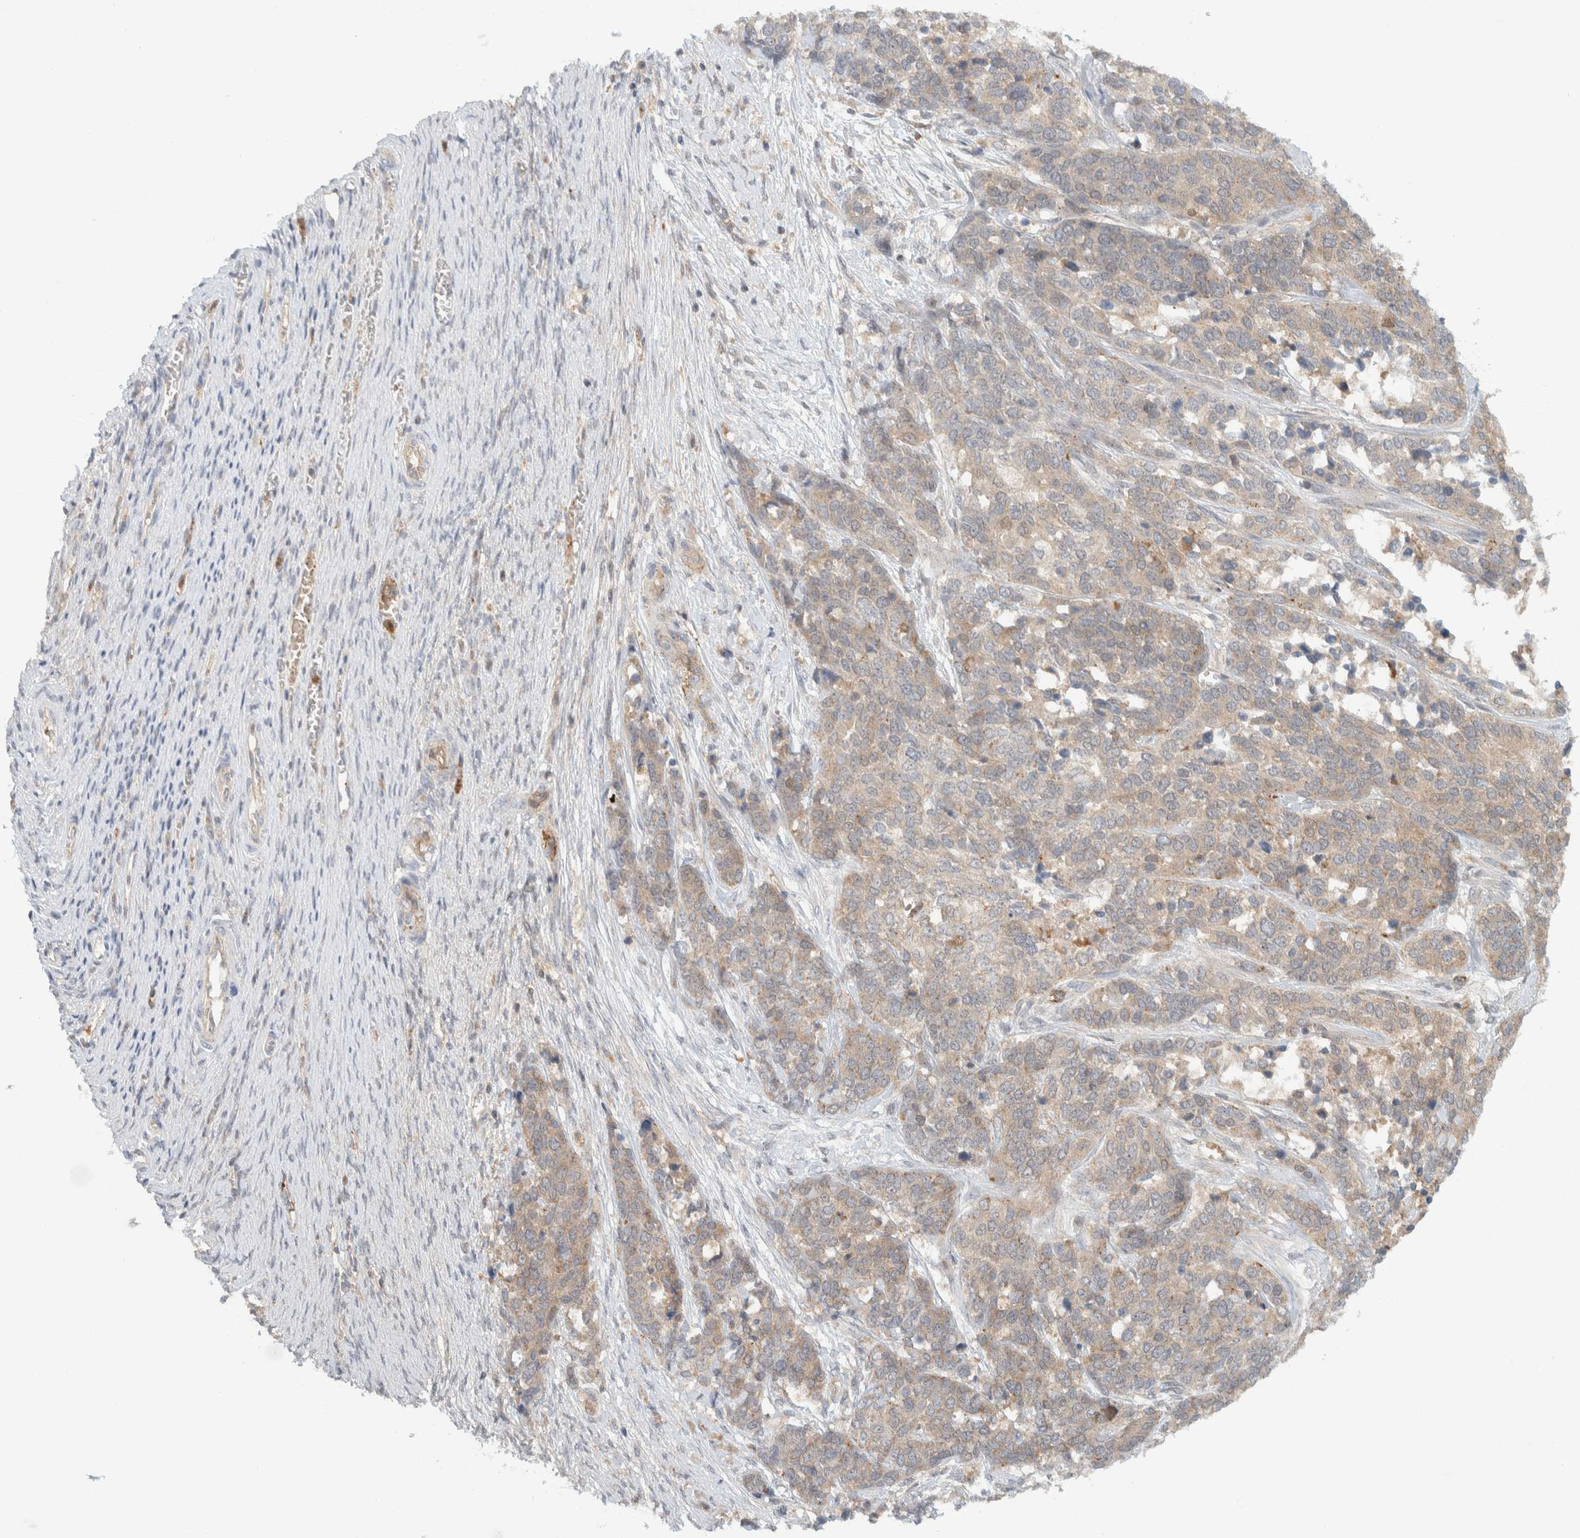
{"staining": {"intensity": "weak", "quantity": ">75%", "location": "cytoplasmic/membranous"}, "tissue": "ovarian cancer", "cell_type": "Tumor cells", "image_type": "cancer", "snomed": [{"axis": "morphology", "description": "Cystadenocarcinoma, serous, NOS"}, {"axis": "topography", "description": "Ovary"}], "caption": "A low amount of weak cytoplasmic/membranous expression is present in approximately >75% of tumor cells in ovarian cancer tissue.", "gene": "GCLM", "patient": {"sex": "female", "age": 44}}